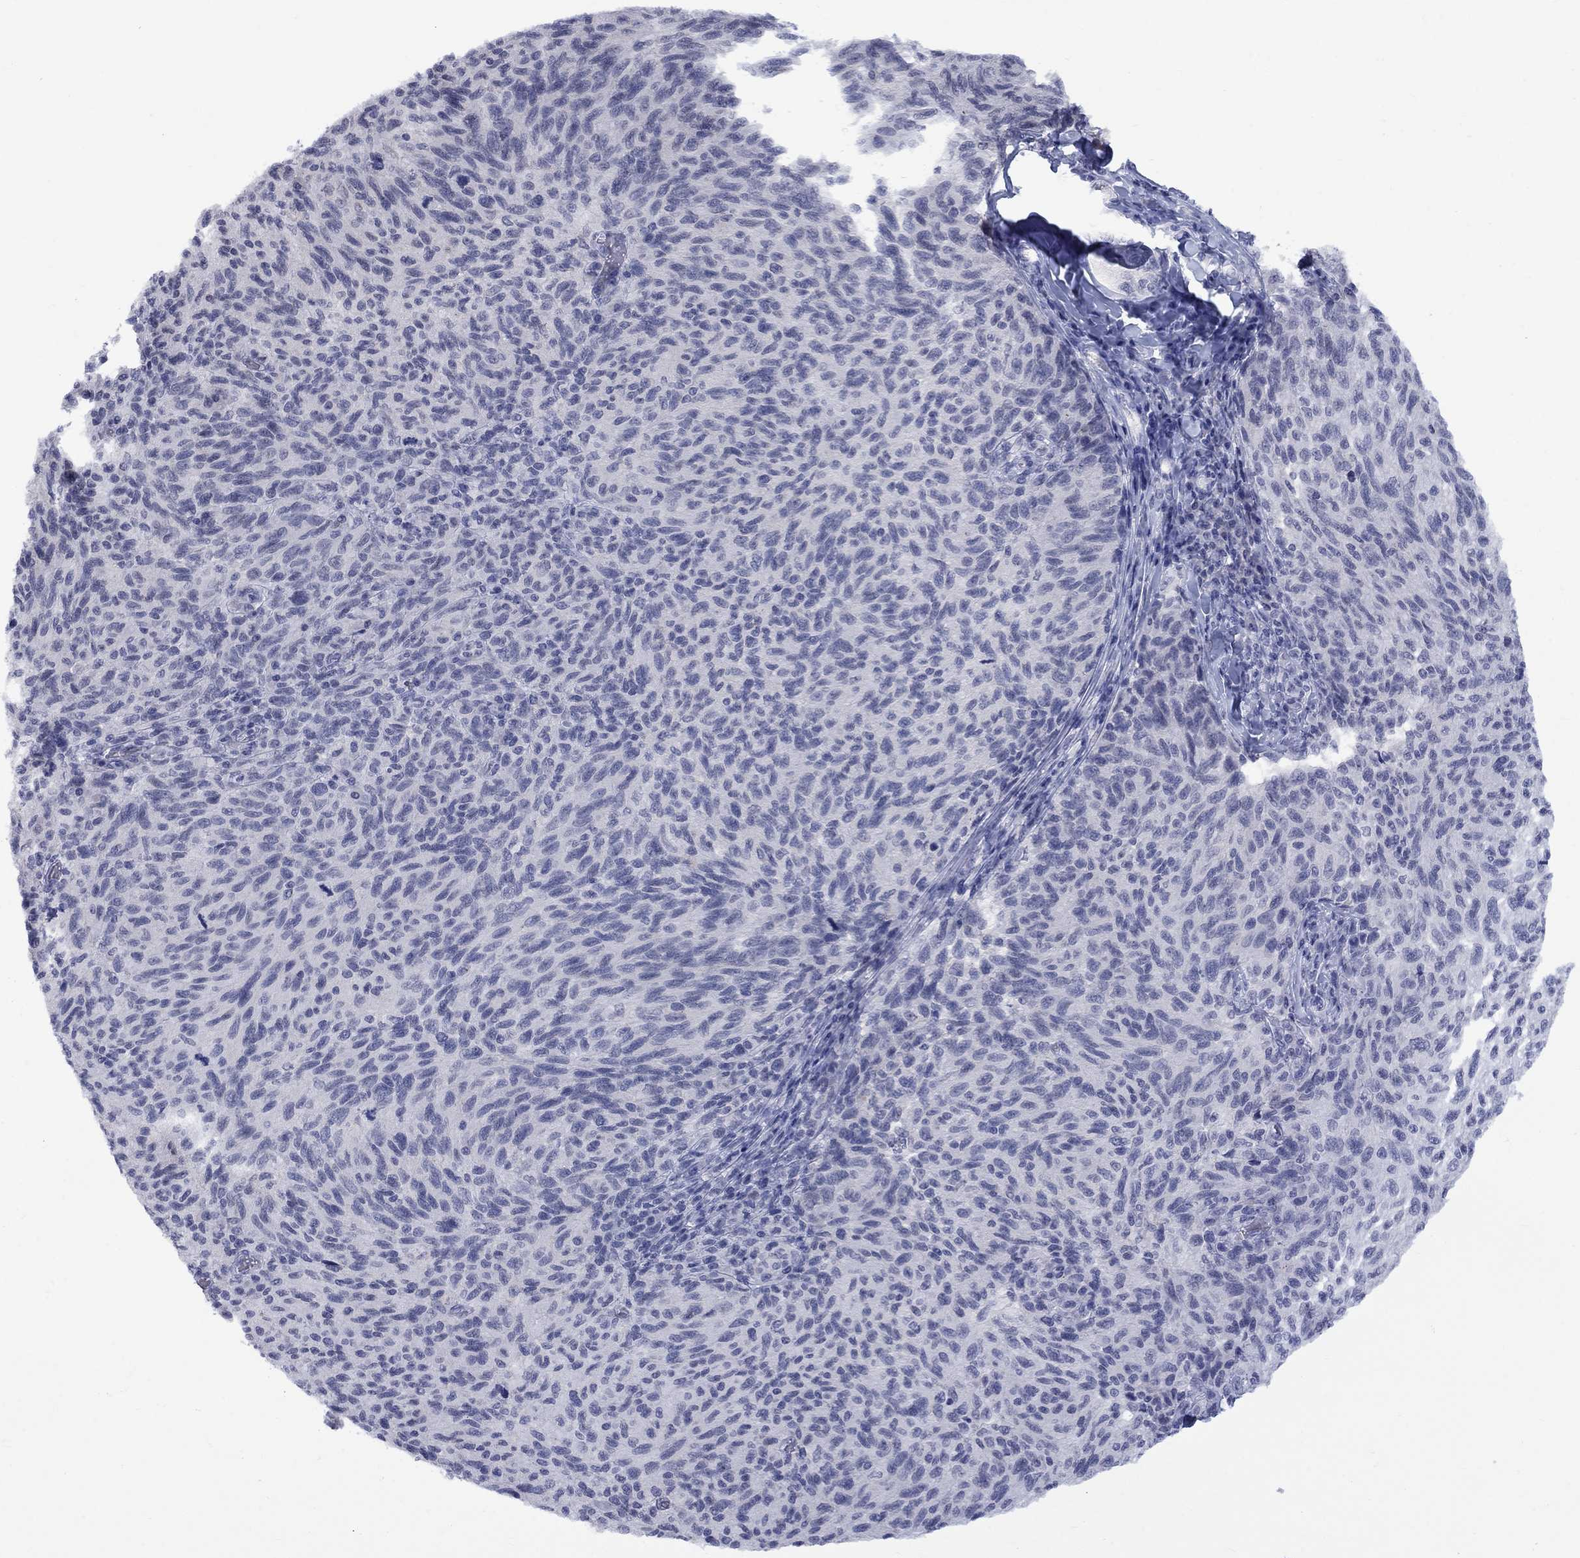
{"staining": {"intensity": "negative", "quantity": "none", "location": "none"}, "tissue": "melanoma", "cell_type": "Tumor cells", "image_type": "cancer", "snomed": [{"axis": "morphology", "description": "Malignant melanoma, NOS"}, {"axis": "topography", "description": "Skin"}], "caption": "An image of malignant melanoma stained for a protein demonstrates no brown staining in tumor cells. (Stains: DAB IHC with hematoxylin counter stain, Microscopy: brightfield microscopy at high magnification).", "gene": "NSMF", "patient": {"sex": "female", "age": 73}}